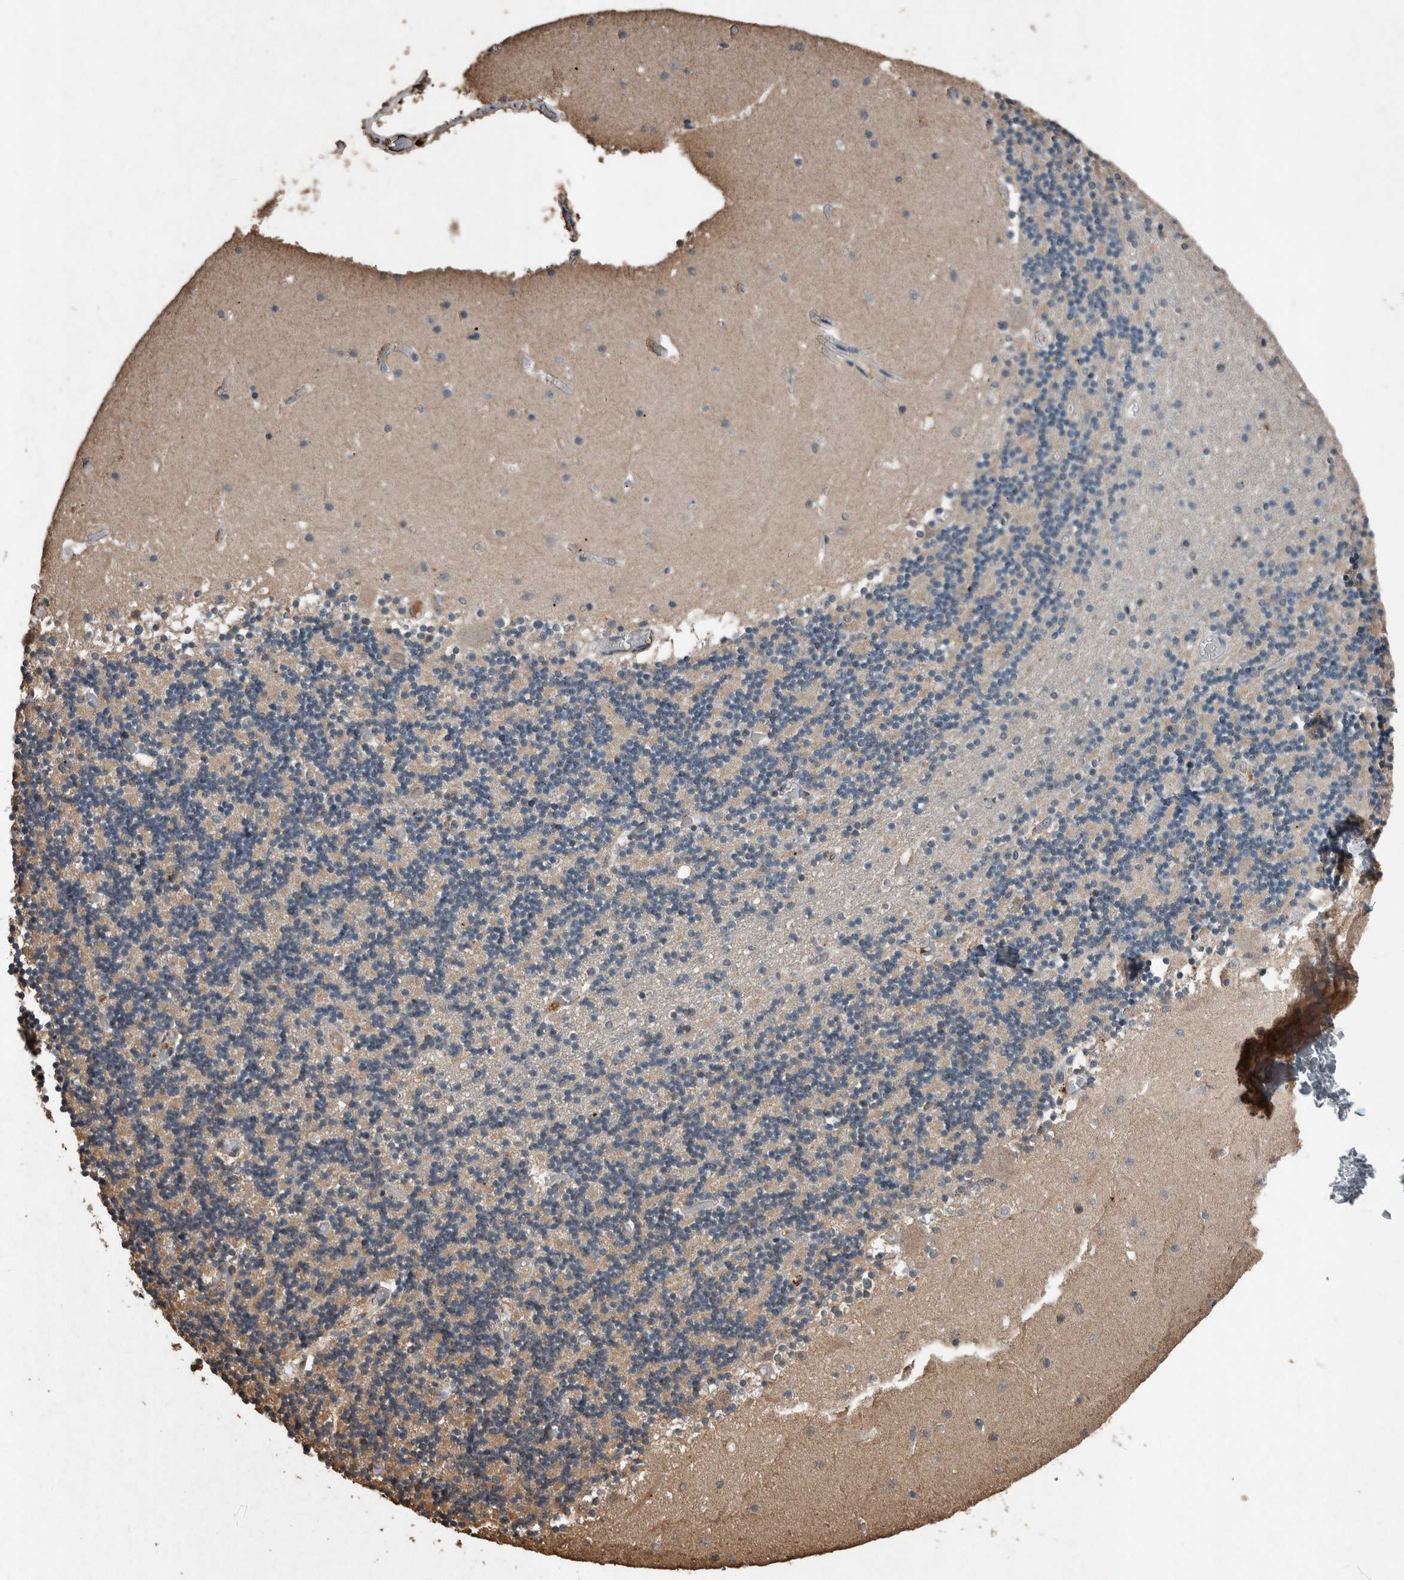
{"staining": {"intensity": "negative", "quantity": "none", "location": "none"}, "tissue": "cerebellum", "cell_type": "Cells in granular layer", "image_type": "normal", "snomed": [{"axis": "morphology", "description": "Normal tissue, NOS"}, {"axis": "topography", "description": "Cerebellum"}], "caption": "DAB immunohistochemical staining of unremarkable cerebellum shows no significant expression in cells in granular layer.", "gene": "FGFRL1", "patient": {"sex": "female", "age": 28}}